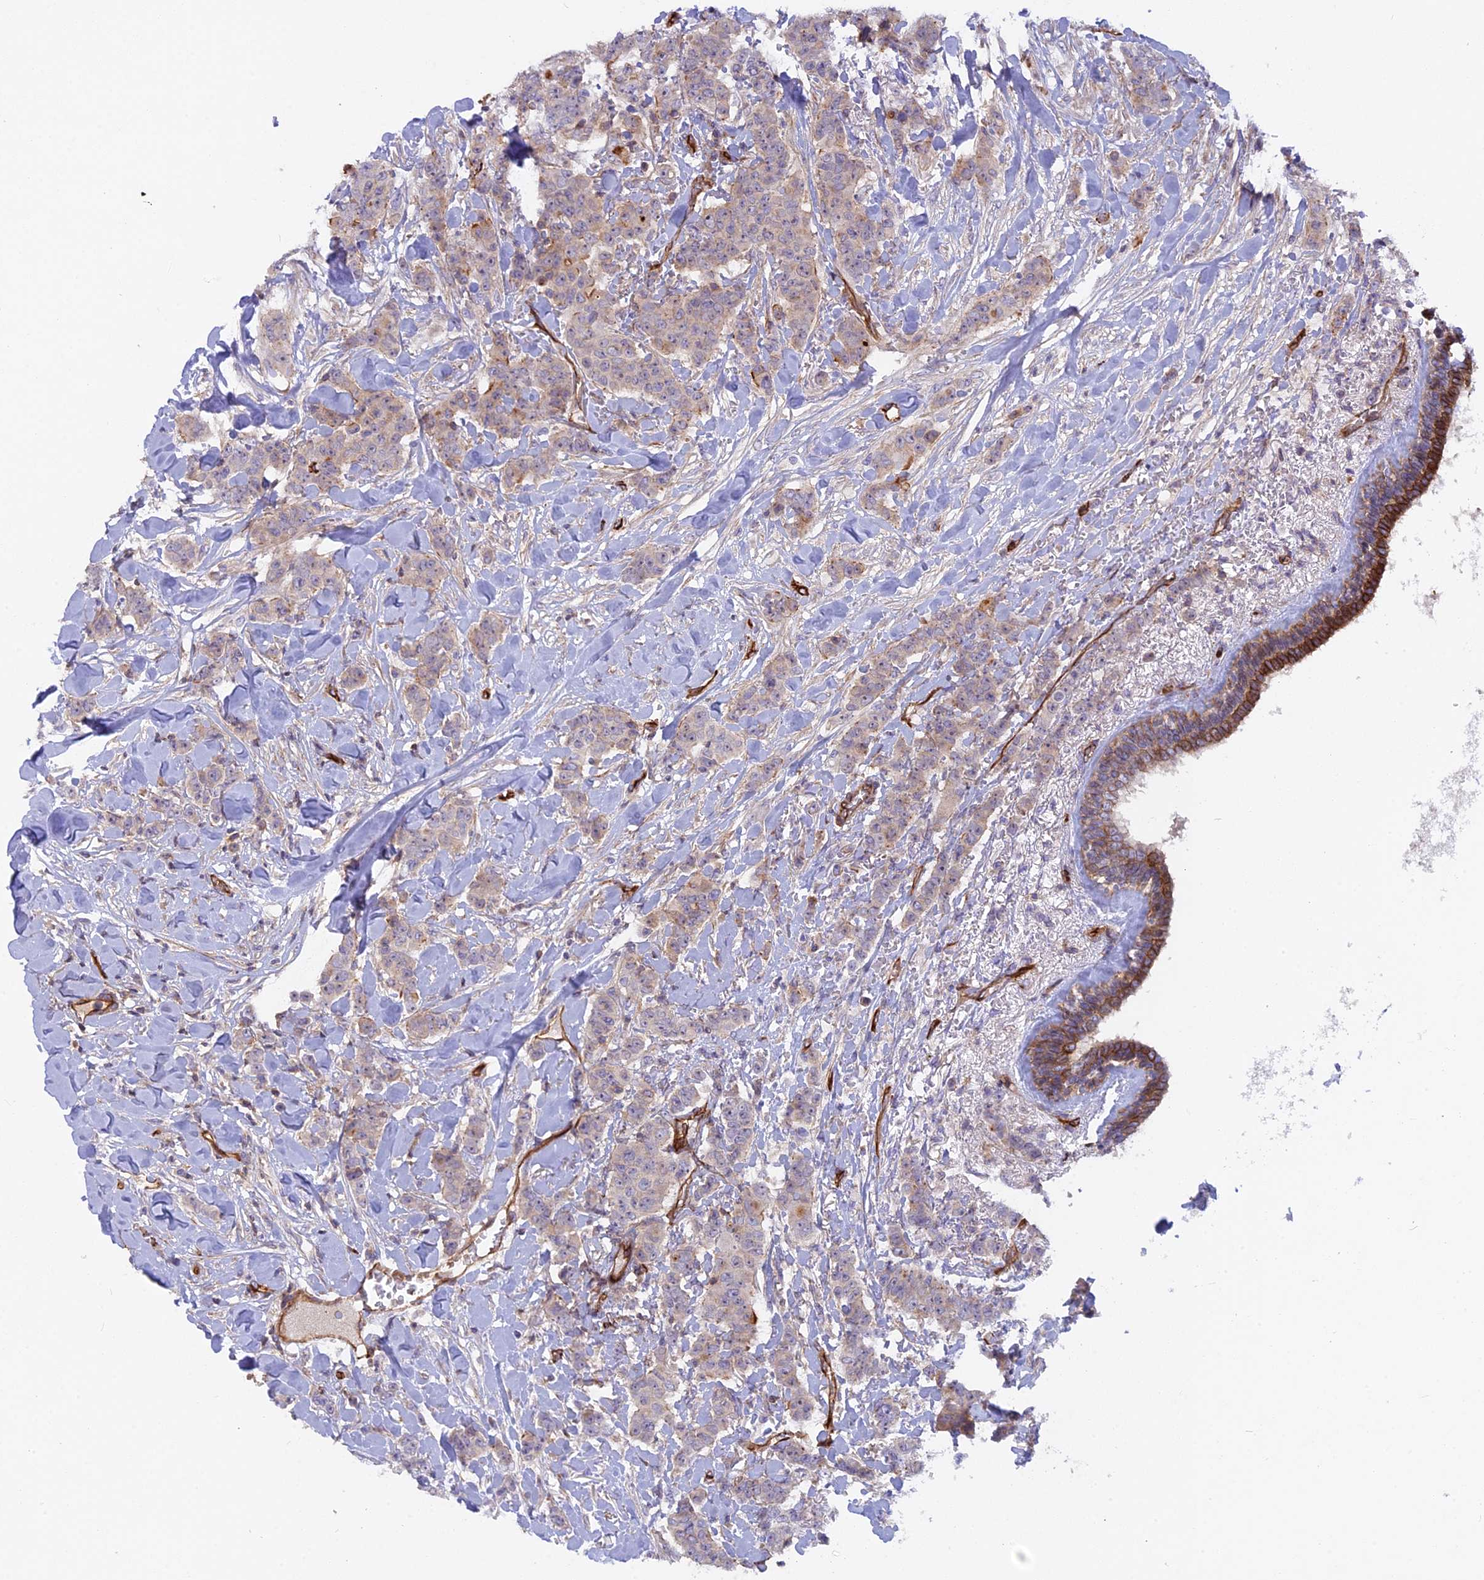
{"staining": {"intensity": "weak", "quantity": "<25%", "location": "cytoplasmic/membranous"}, "tissue": "breast cancer", "cell_type": "Tumor cells", "image_type": "cancer", "snomed": [{"axis": "morphology", "description": "Duct carcinoma"}, {"axis": "topography", "description": "Breast"}], "caption": "This is a photomicrograph of immunohistochemistry (IHC) staining of infiltrating ductal carcinoma (breast), which shows no positivity in tumor cells.", "gene": "CNBD2", "patient": {"sex": "female", "age": 40}}